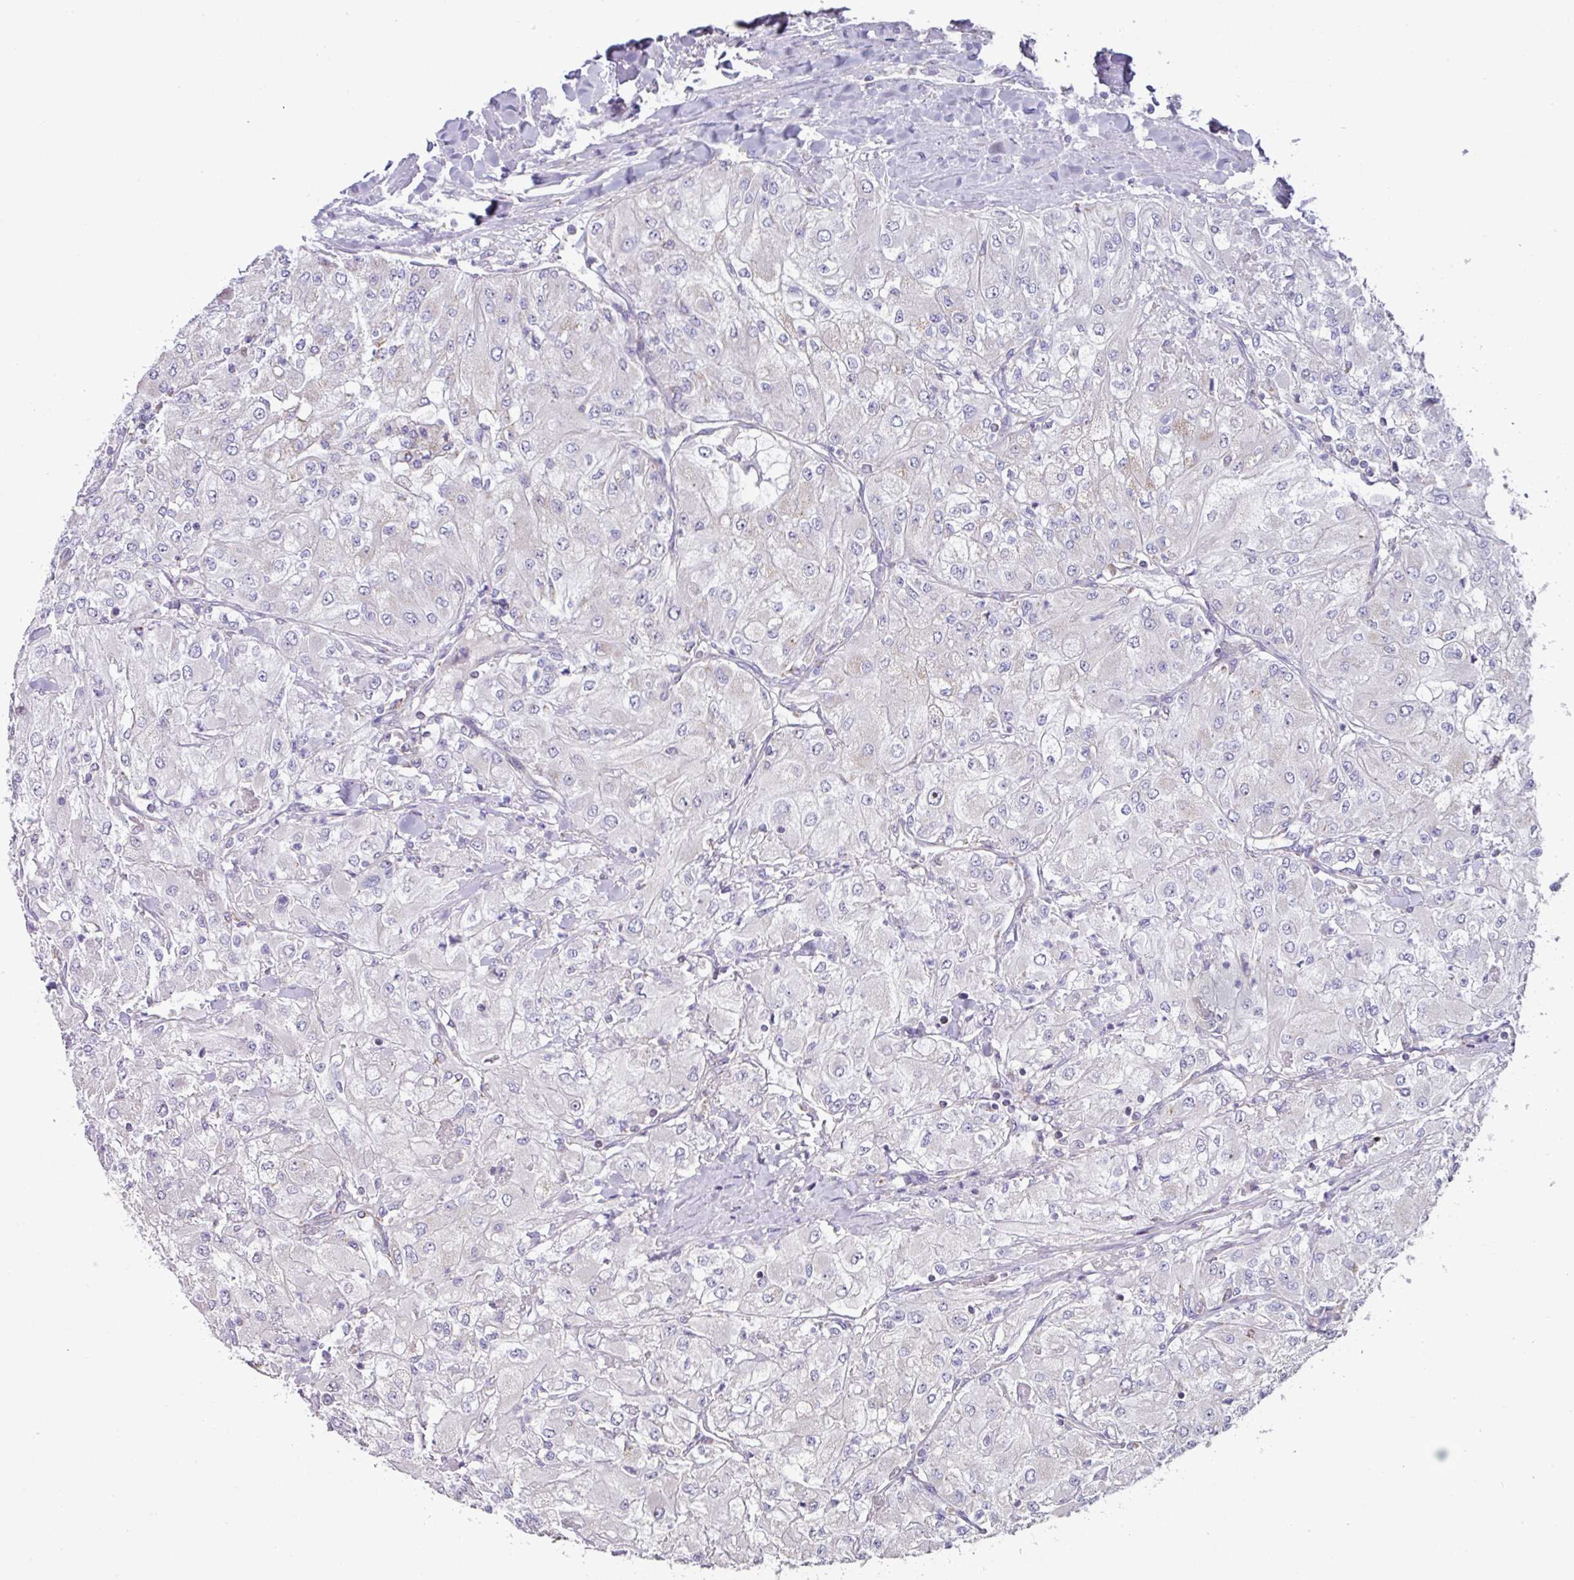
{"staining": {"intensity": "negative", "quantity": "none", "location": "none"}, "tissue": "renal cancer", "cell_type": "Tumor cells", "image_type": "cancer", "snomed": [{"axis": "morphology", "description": "Adenocarcinoma, NOS"}, {"axis": "topography", "description": "Kidney"}], "caption": "Micrograph shows no significant protein expression in tumor cells of renal cancer (adenocarcinoma).", "gene": "MT-ND4", "patient": {"sex": "male", "age": 80}}